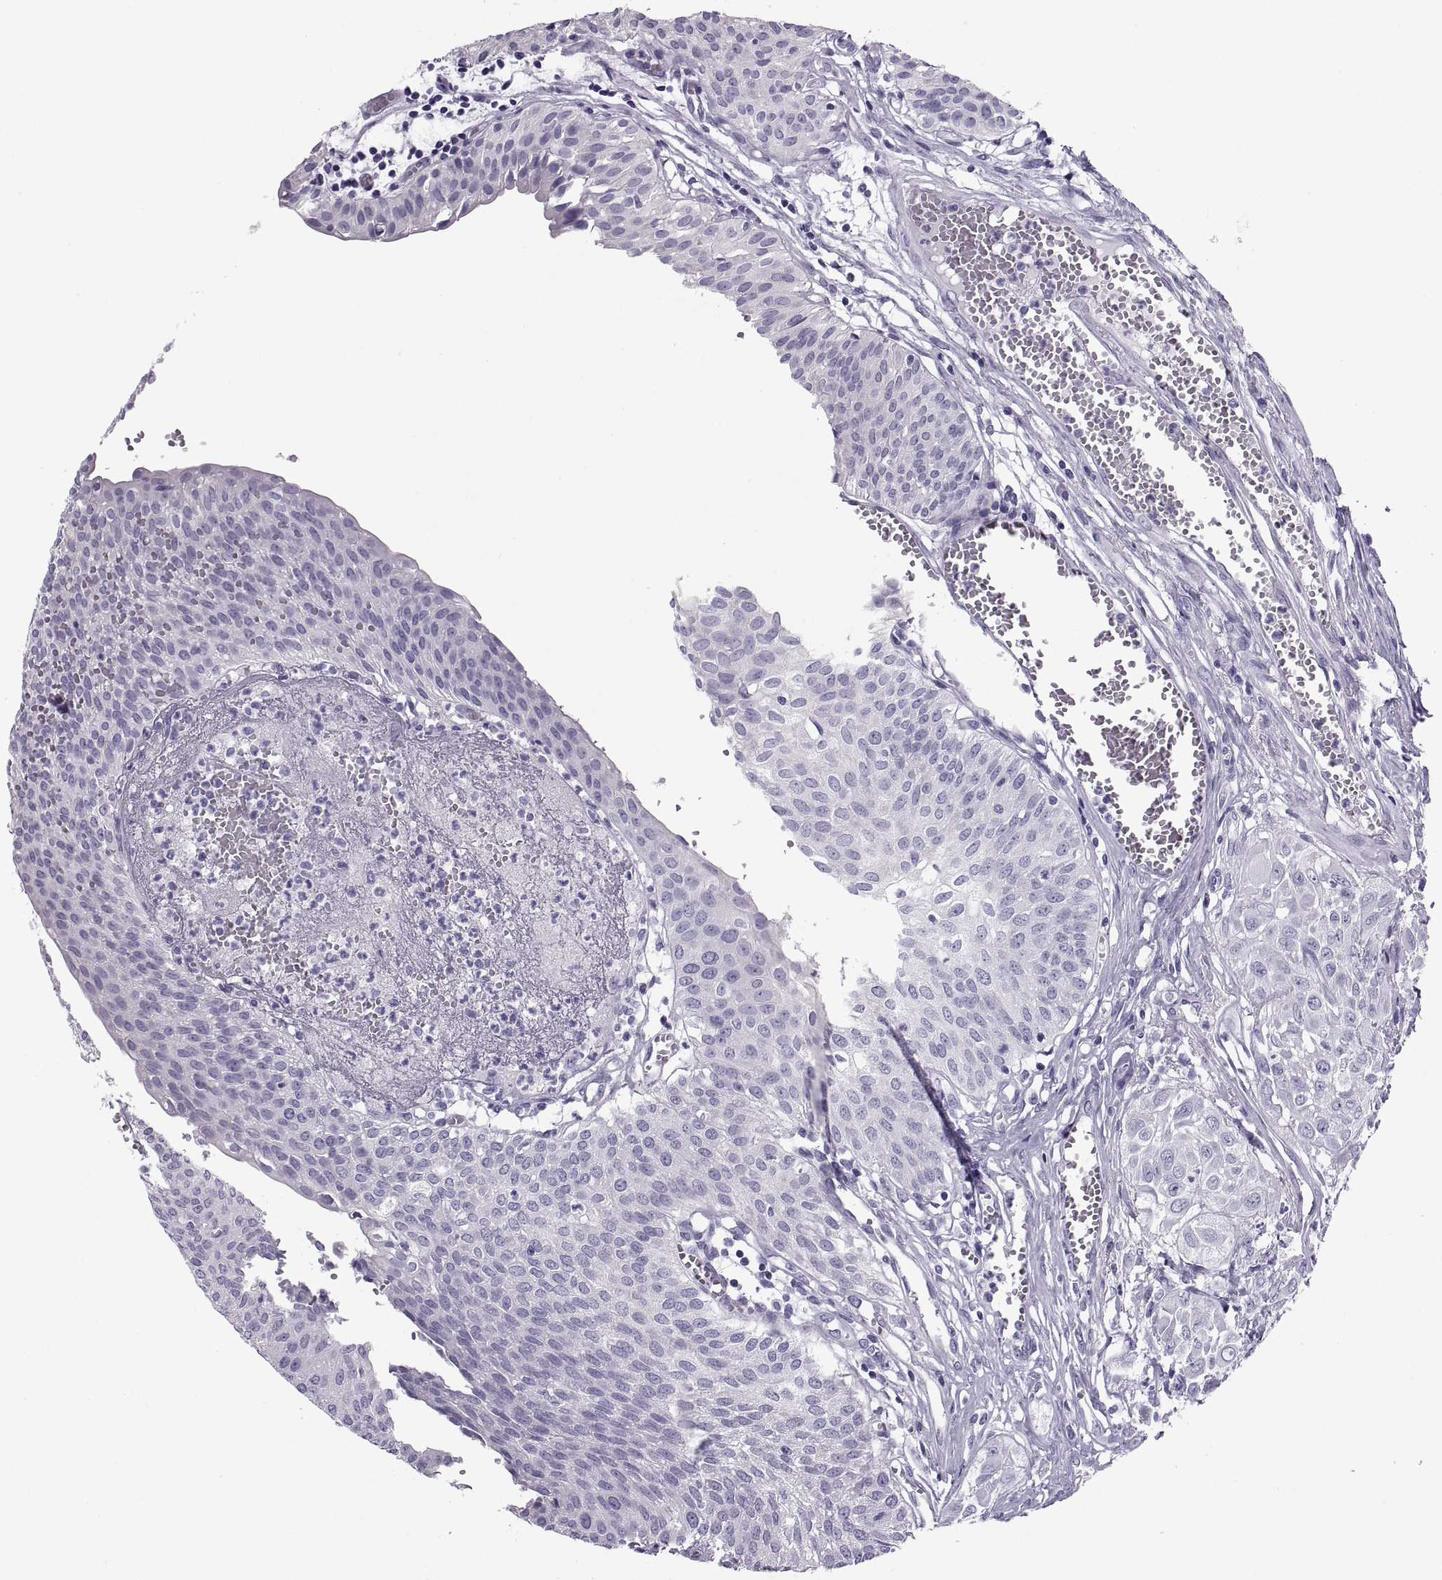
{"staining": {"intensity": "negative", "quantity": "none", "location": "none"}, "tissue": "urothelial cancer", "cell_type": "Tumor cells", "image_type": "cancer", "snomed": [{"axis": "morphology", "description": "Urothelial carcinoma, High grade"}, {"axis": "topography", "description": "Urinary bladder"}], "caption": "An immunohistochemistry (IHC) image of urothelial carcinoma (high-grade) is shown. There is no staining in tumor cells of urothelial carcinoma (high-grade). (DAB immunohistochemistry (IHC), high magnification).", "gene": "RLBP1", "patient": {"sex": "male", "age": 57}}